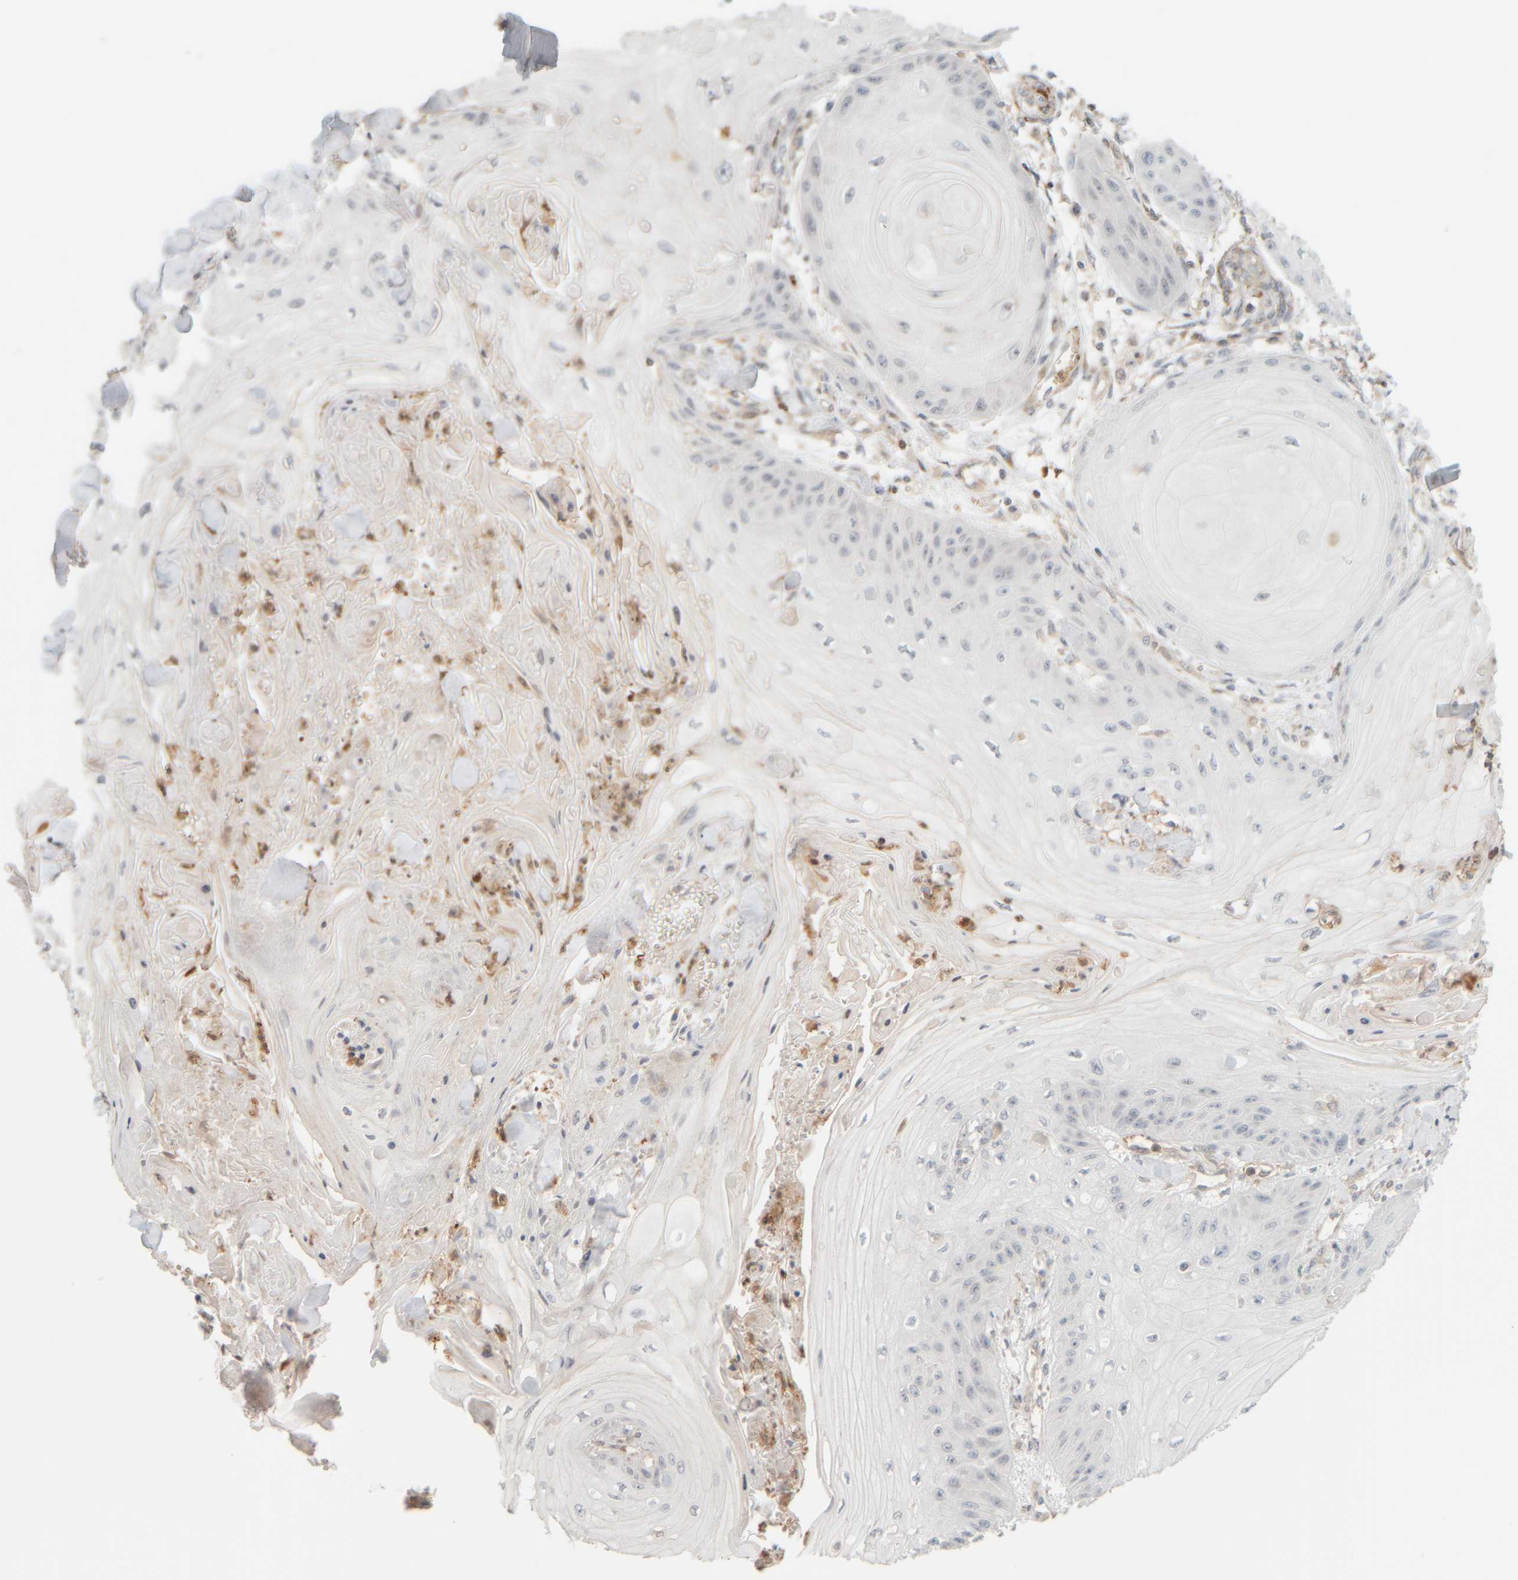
{"staining": {"intensity": "negative", "quantity": "none", "location": "none"}, "tissue": "skin cancer", "cell_type": "Tumor cells", "image_type": "cancer", "snomed": [{"axis": "morphology", "description": "Squamous cell carcinoma, NOS"}, {"axis": "topography", "description": "Skin"}], "caption": "A micrograph of human skin cancer (squamous cell carcinoma) is negative for staining in tumor cells. Brightfield microscopy of immunohistochemistry stained with DAB (brown) and hematoxylin (blue), captured at high magnification.", "gene": "PTGES3L-AARSD1", "patient": {"sex": "male", "age": 74}}